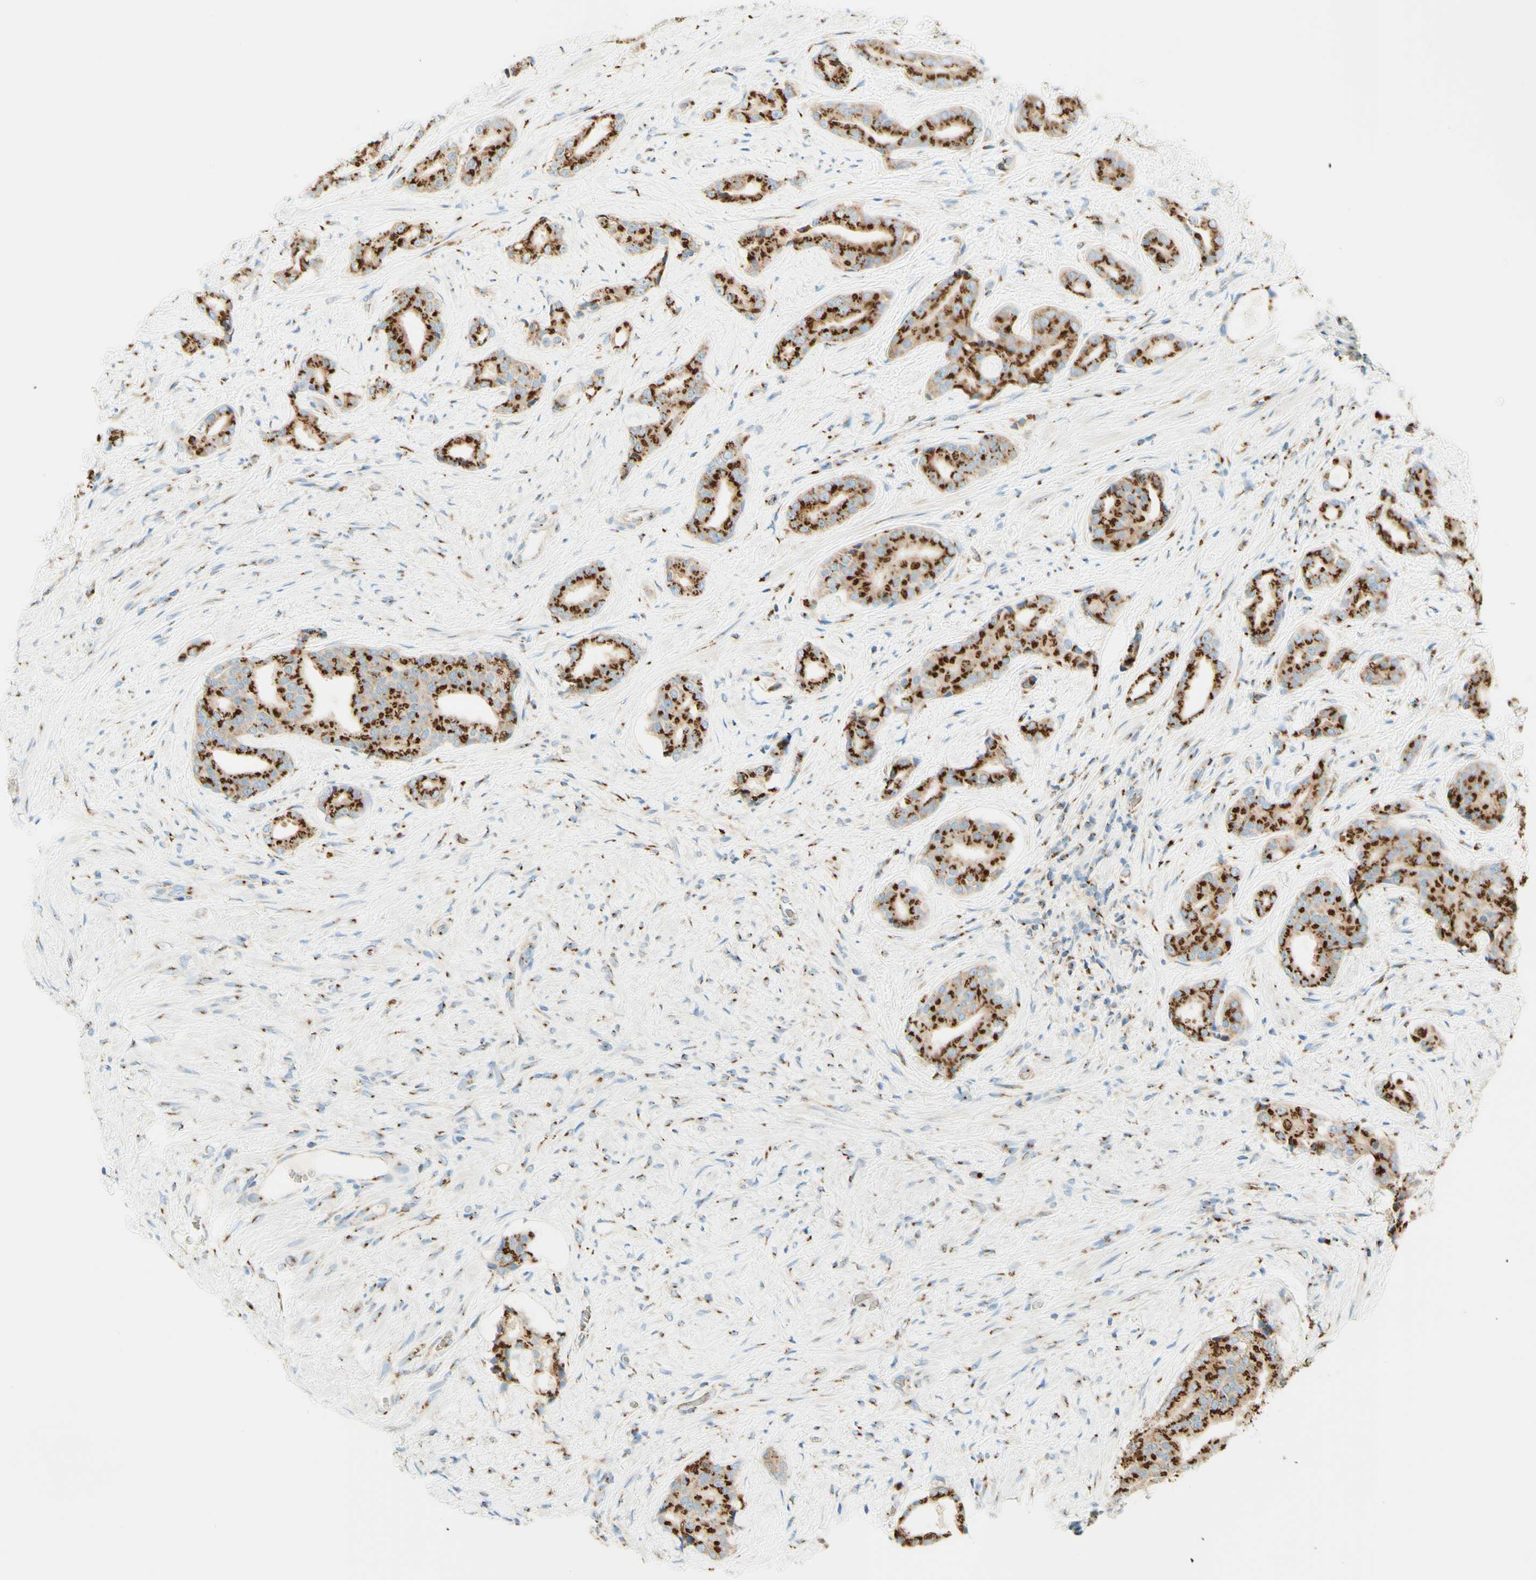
{"staining": {"intensity": "strong", "quantity": ">75%", "location": "cytoplasmic/membranous"}, "tissue": "prostate cancer", "cell_type": "Tumor cells", "image_type": "cancer", "snomed": [{"axis": "morphology", "description": "Adenocarcinoma, High grade"}, {"axis": "topography", "description": "Prostate"}], "caption": "Prostate high-grade adenocarcinoma stained for a protein (brown) demonstrates strong cytoplasmic/membranous positive positivity in approximately >75% of tumor cells.", "gene": "GOLGB1", "patient": {"sex": "male", "age": 71}}